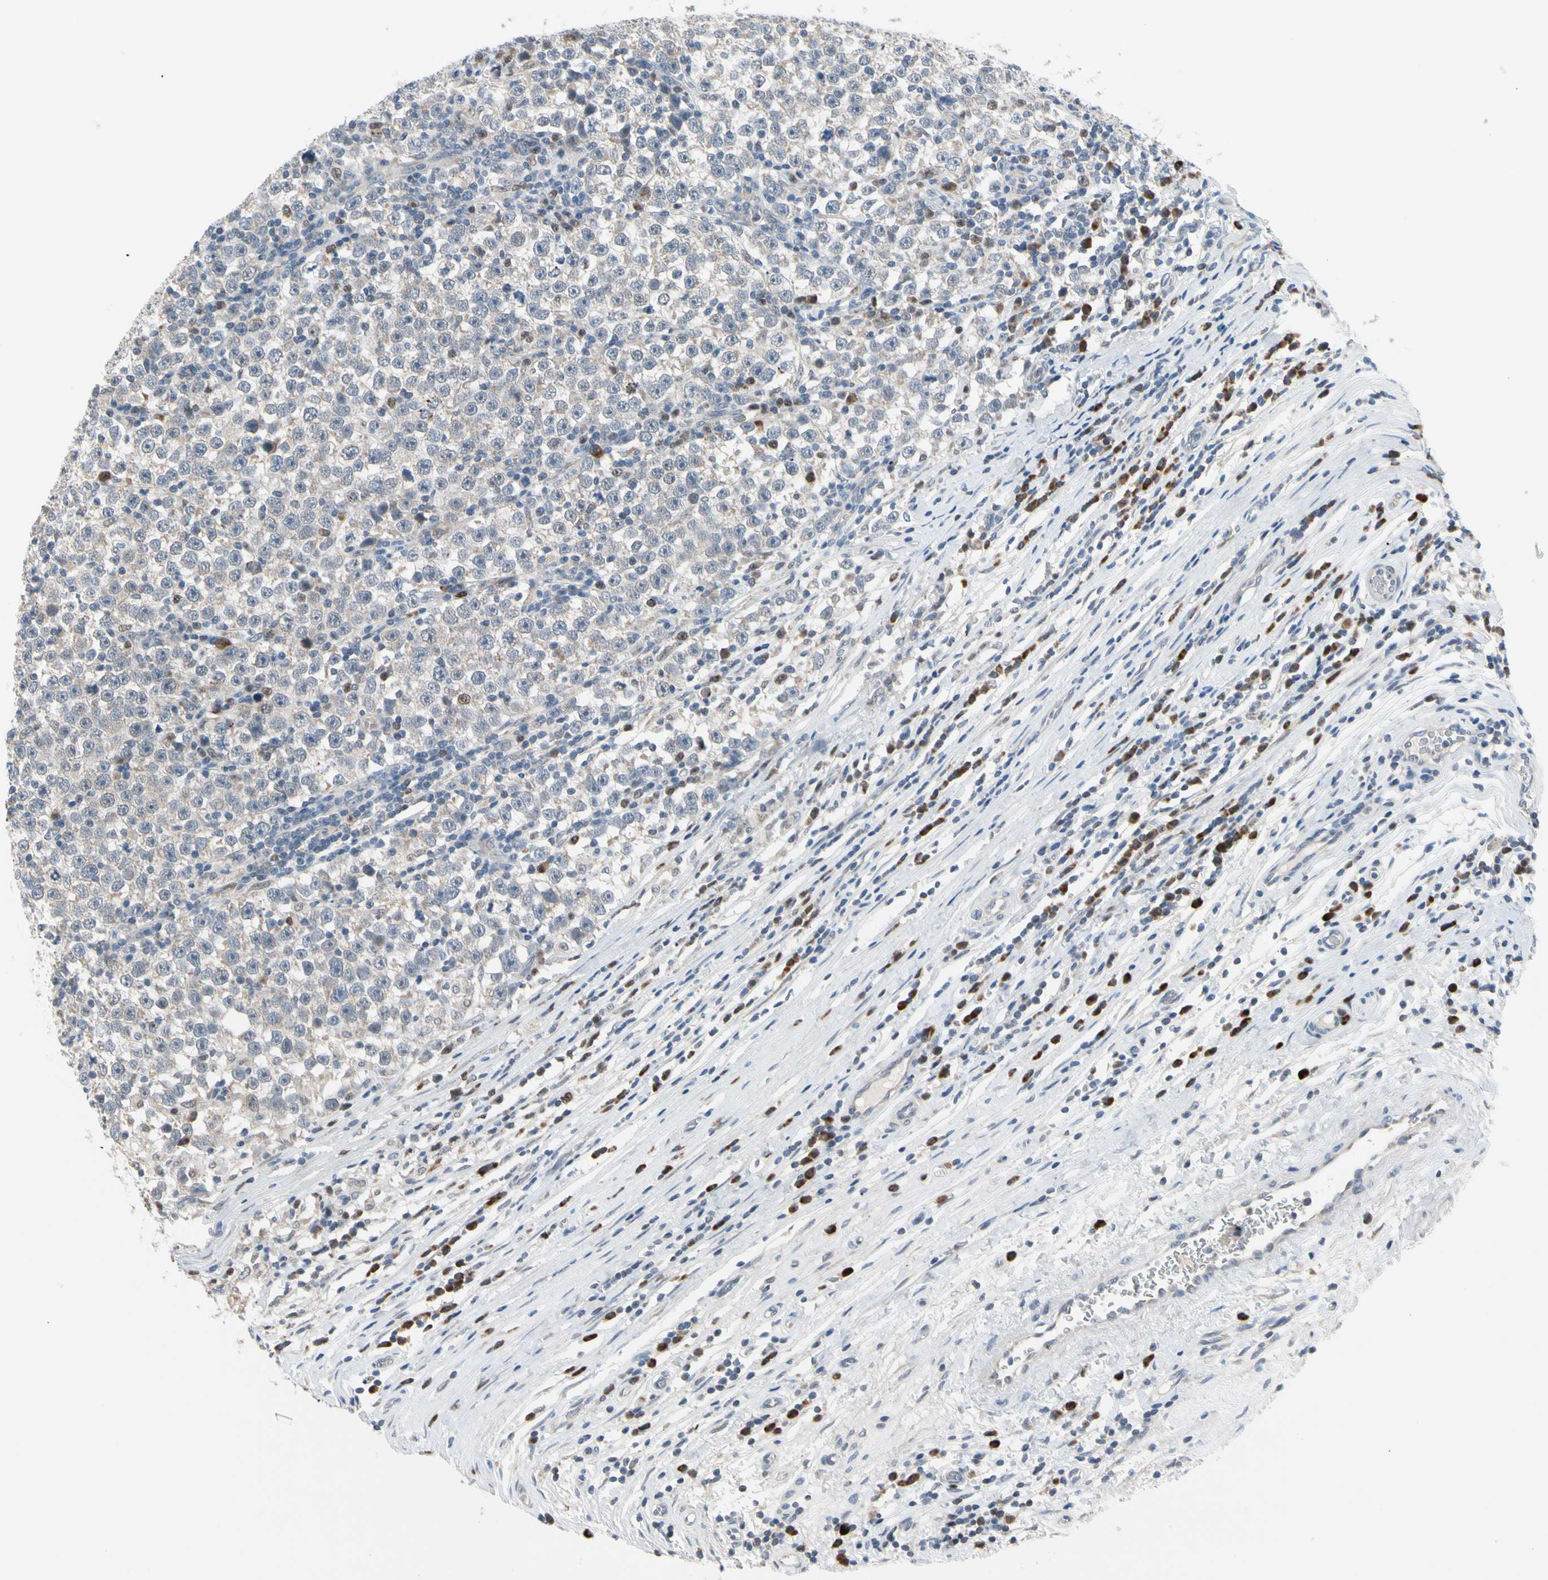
{"staining": {"intensity": "weak", "quantity": ">75%", "location": "cytoplasmic/membranous"}, "tissue": "testis cancer", "cell_type": "Tumor cells", "image_type": "cancer", "snomed": [{"axis": "morphology", "description": "Seminoma, NOS"}, {"axis": "topography", "description": "Testis"}], "caption": "Approximately >75% of tumor cells in human testis cancer exhibit weak cytoplasmic/membranous protein positivity as visualized by brown immunohistochemical staining.", "gene": "MARK1", "patient": {"sex": "male", "age": 43}}